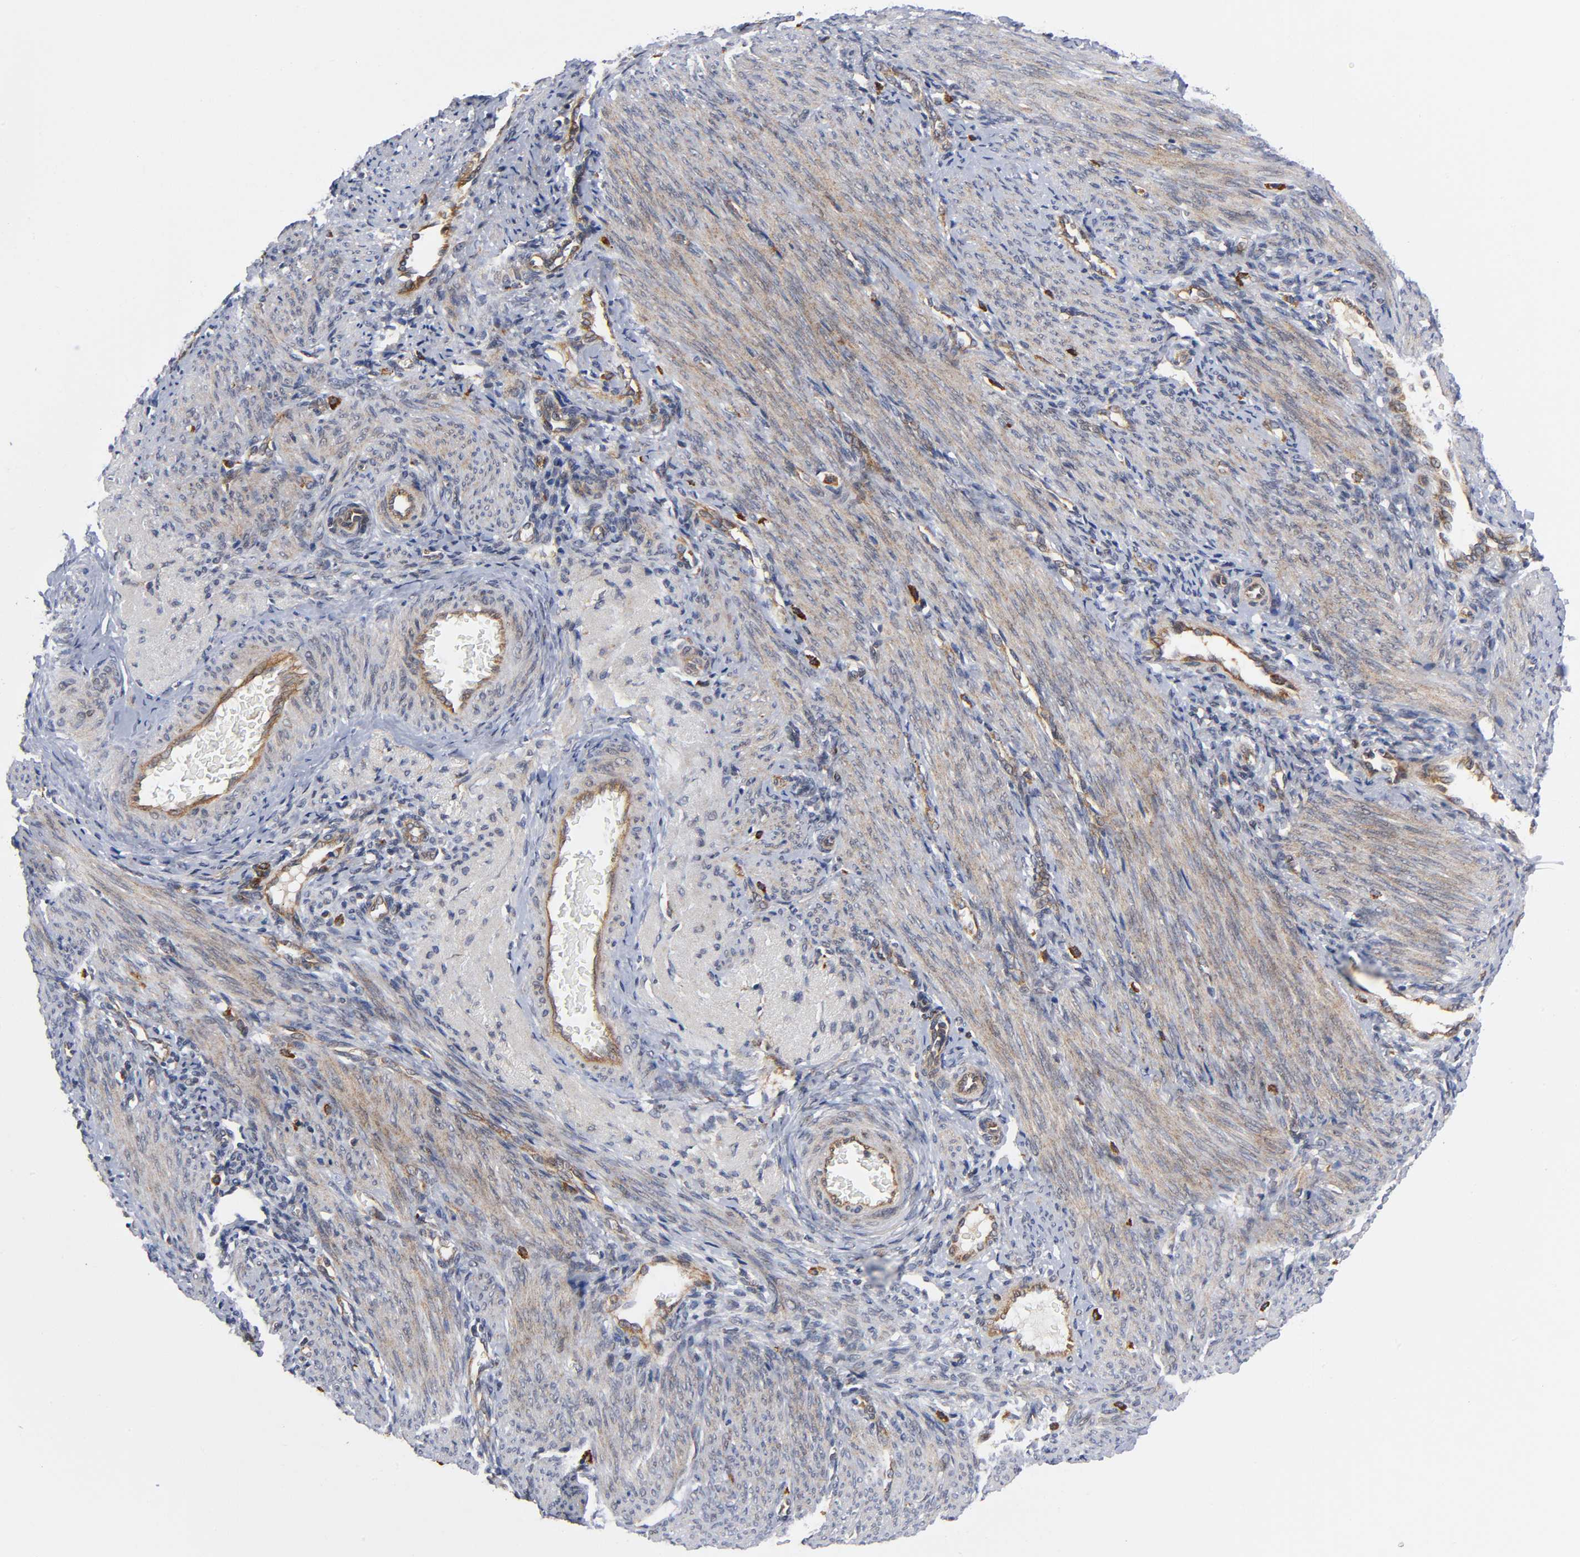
{"staining": {"intensity": "moderate", "quantity": "25%-75%", "location": "cytoplasmic/membranous"}, "tissue": "endometrium", "cell_type": "Cells in endometrial stroma", "image_type": "normal", "snomed": [{"axis": "morphology", "description": "Normal tissue, NOS"}, {"axis": "topography", "description": "Uterus"}, {"axis": "topography", "description": "Endometrium"}], "caption": "Immunohistochemistry staining of benign endometrium, which shows medium levels of moderate cytoplasmic/membranous staining in approximately 25%-75% of cells in endometrial stroma indicating moderate cytoplasmic/membranous protein staining. The staining was performed using DAB (3,3'-diaminobenzidine) (brown) for protein detection and nuclei were counterstained in hematoxylin (blue).", "gene": "EIF5", "patient": {"sex": "female", "age": 33}}